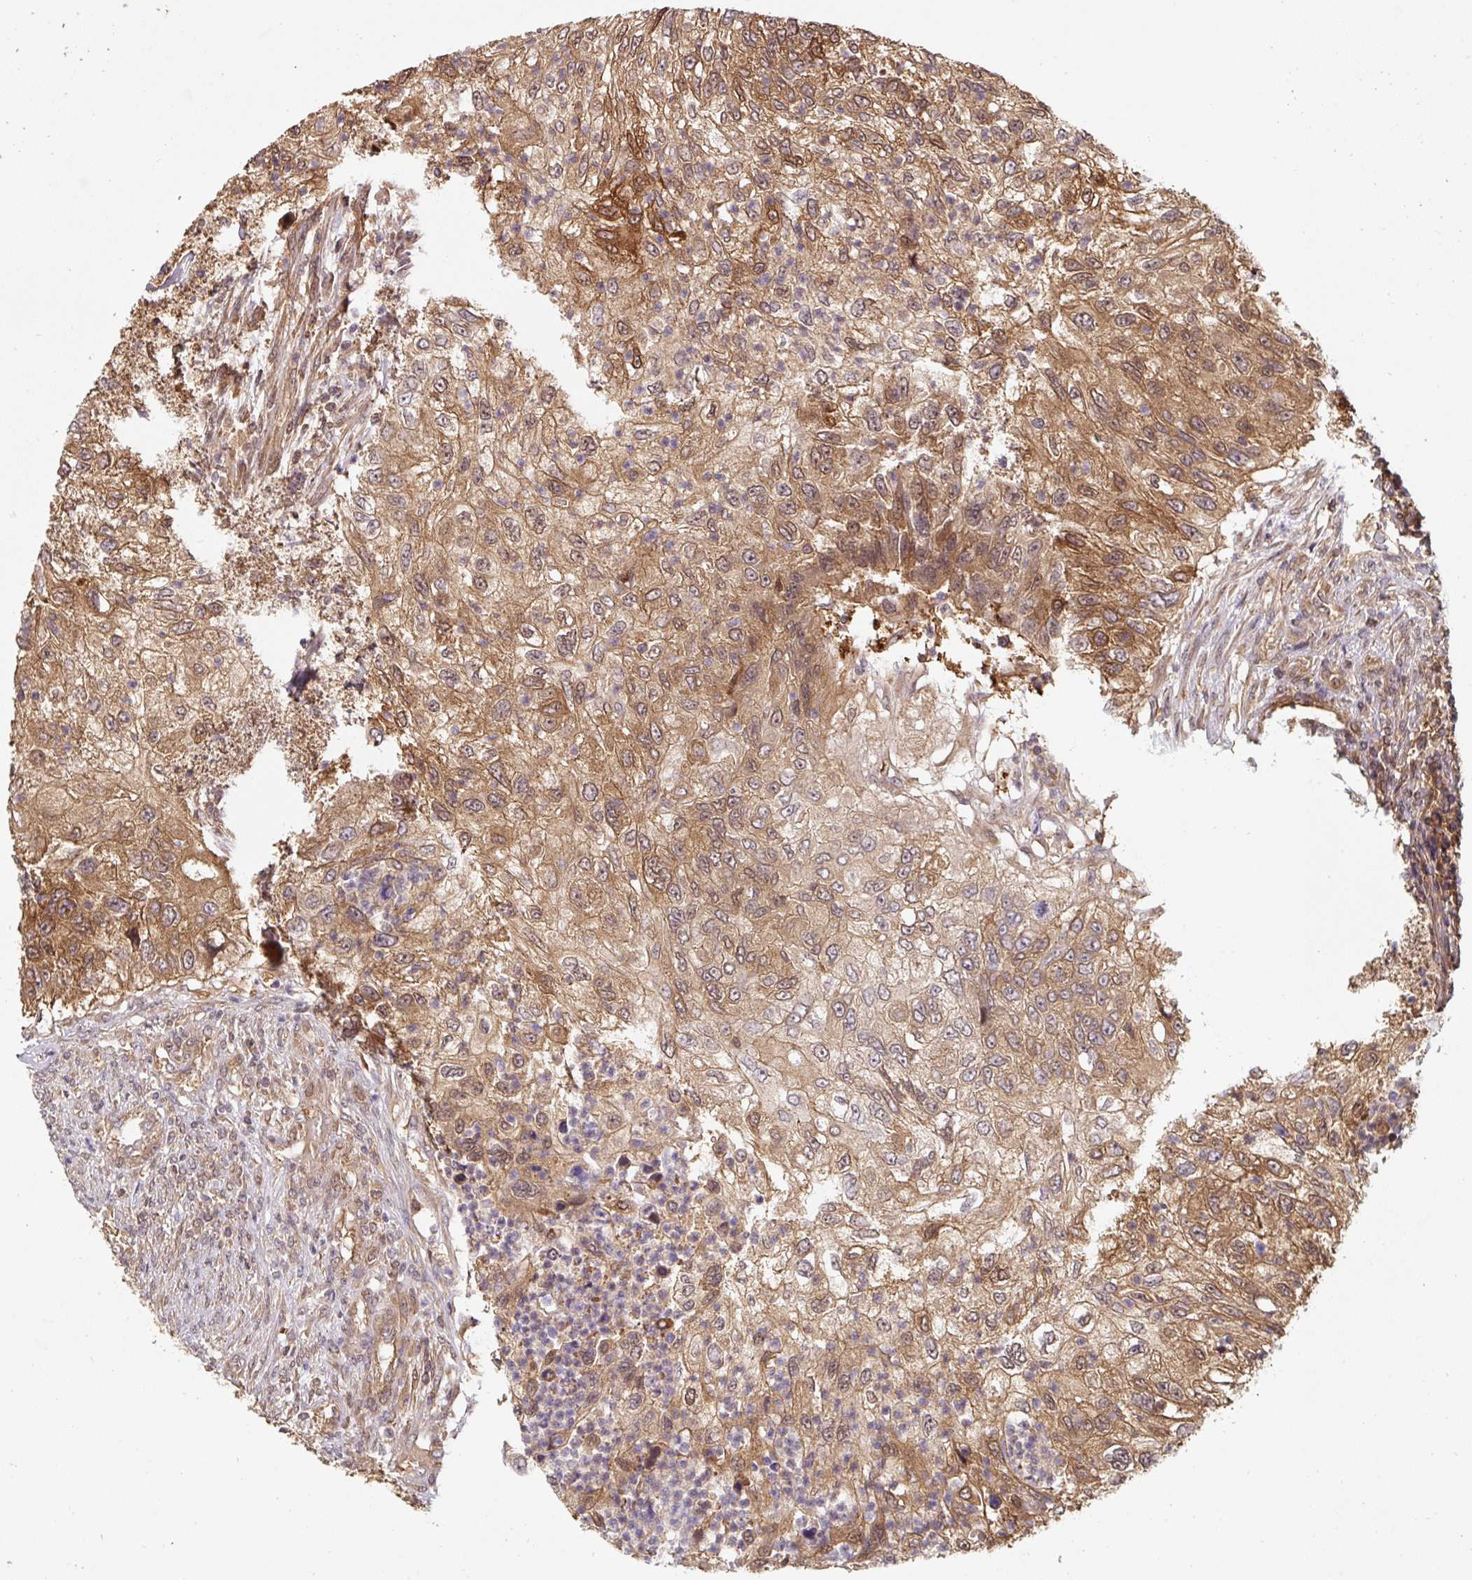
{"staining": {"intensity": "moderate", "quantity": ">75%", "location": "cytoplasmic/membranous,nuclear"}, "tissue": "urothelial cancer", "cell_type": "Tumor cells", "image_type": "cancer", "snomed": [{"axis": "morphology", "description": "Urothelial carcinoma, High grade"}, {"axis": "topography", "description": "Urinary bladder"}], "caption": "Urothelial cancer stained with a protein marker shows moderate staining in tumor cells.", "gene": "ST13", "patient": {"sex": "female", "age": 60}}